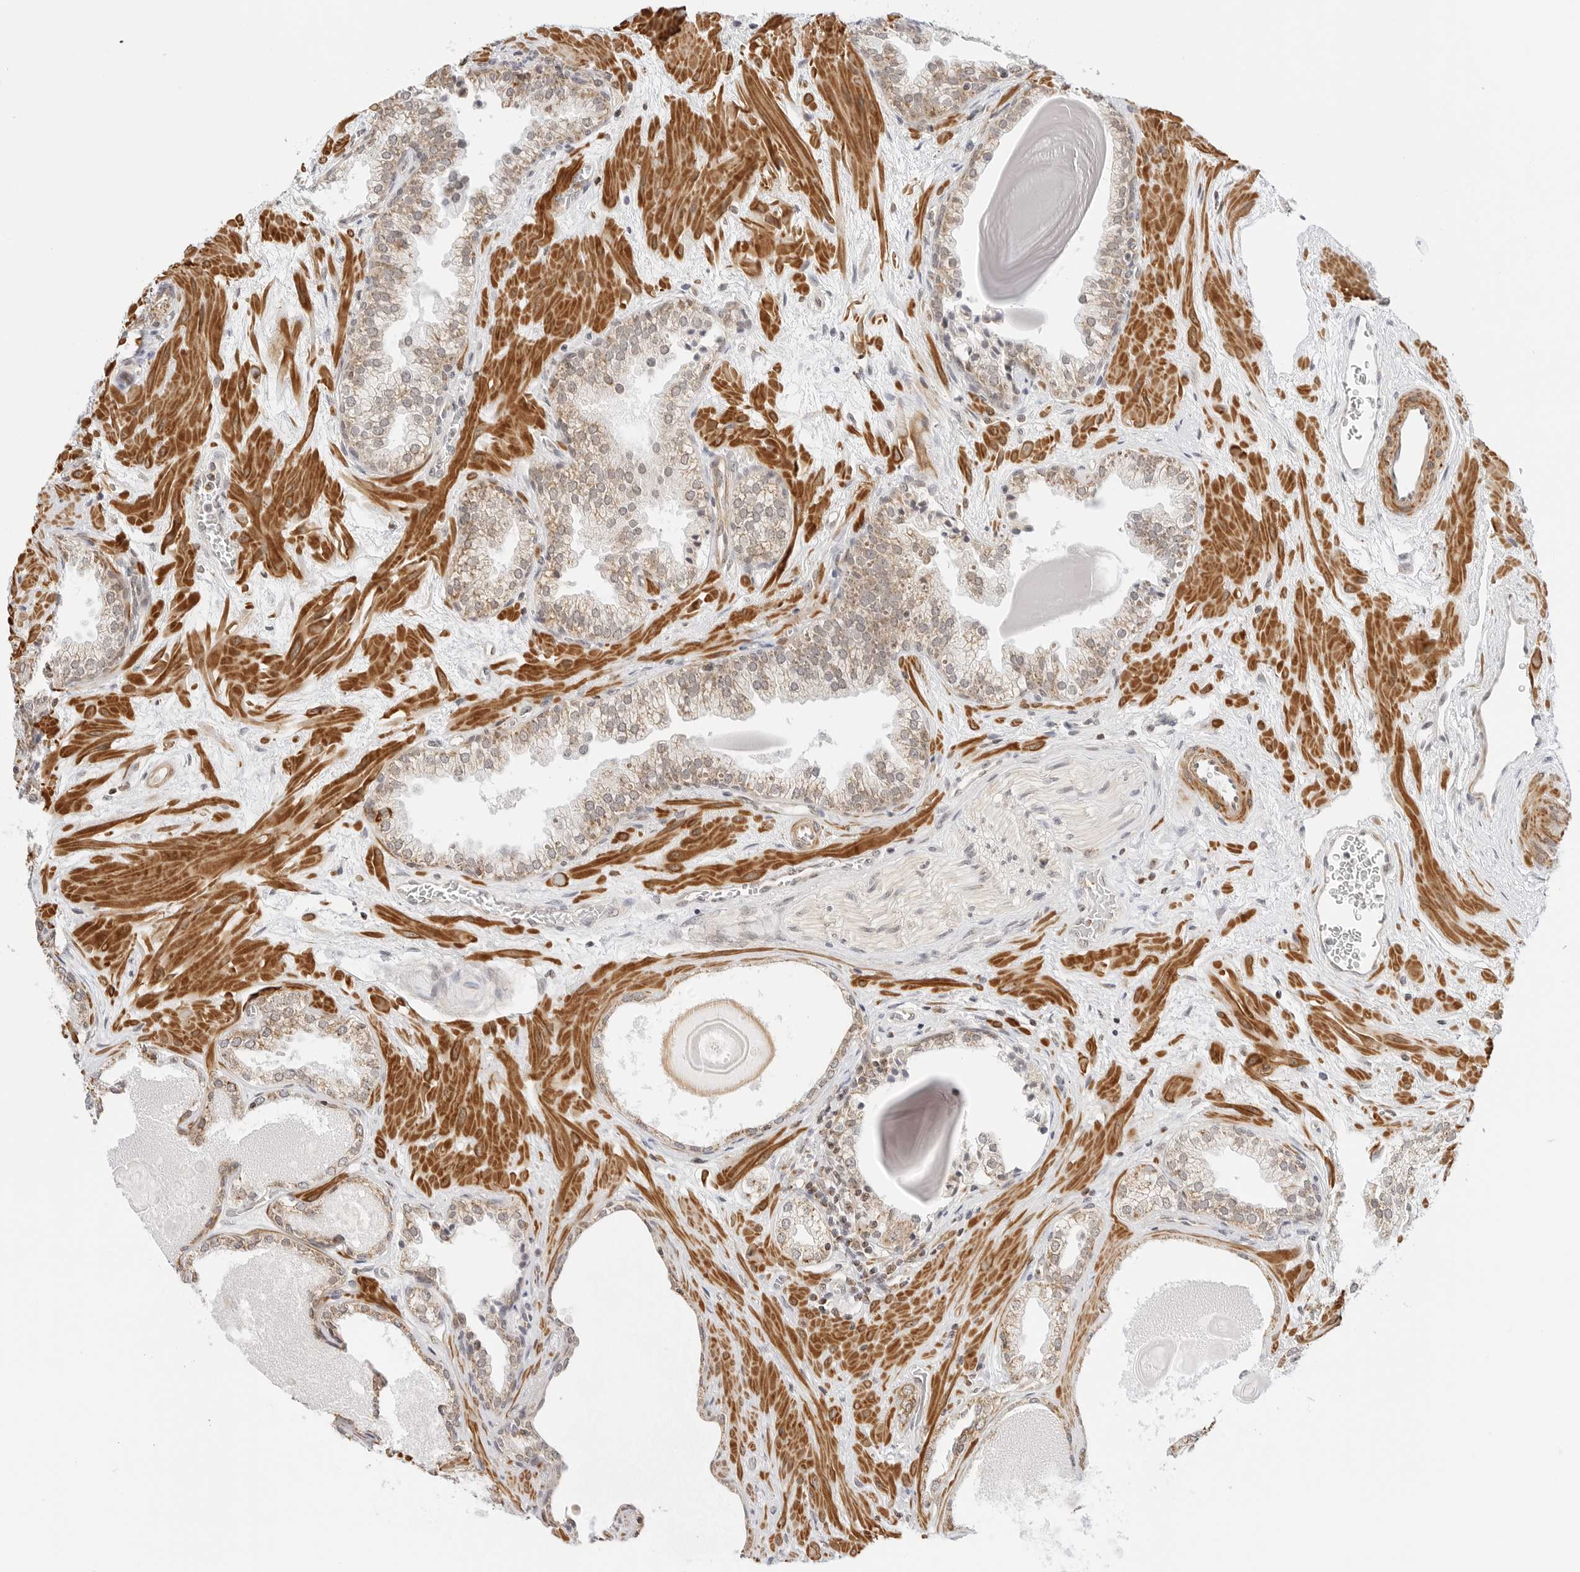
{"staining": {"intensity": "weak", "quantity": "25%-75%", "location": "cytoplasmic/membranous"}, "tissue": "prostate", "cell_type": "Glandular cells", "image_type": "normal", "snomed": [{"axis": "morphology", "description": "Normal tissue, NOS"}, {"axis": "topography", "description": "Prostate"}], "caption": "This image exhibits immunohistochemistry (IHC) staining of normal prostate, with low weak cytoplasmic/membranous expression in about 25%-75% of glandular cells.", "gene": "GORAB", "patient": {"sex": "male", "age": 48}}